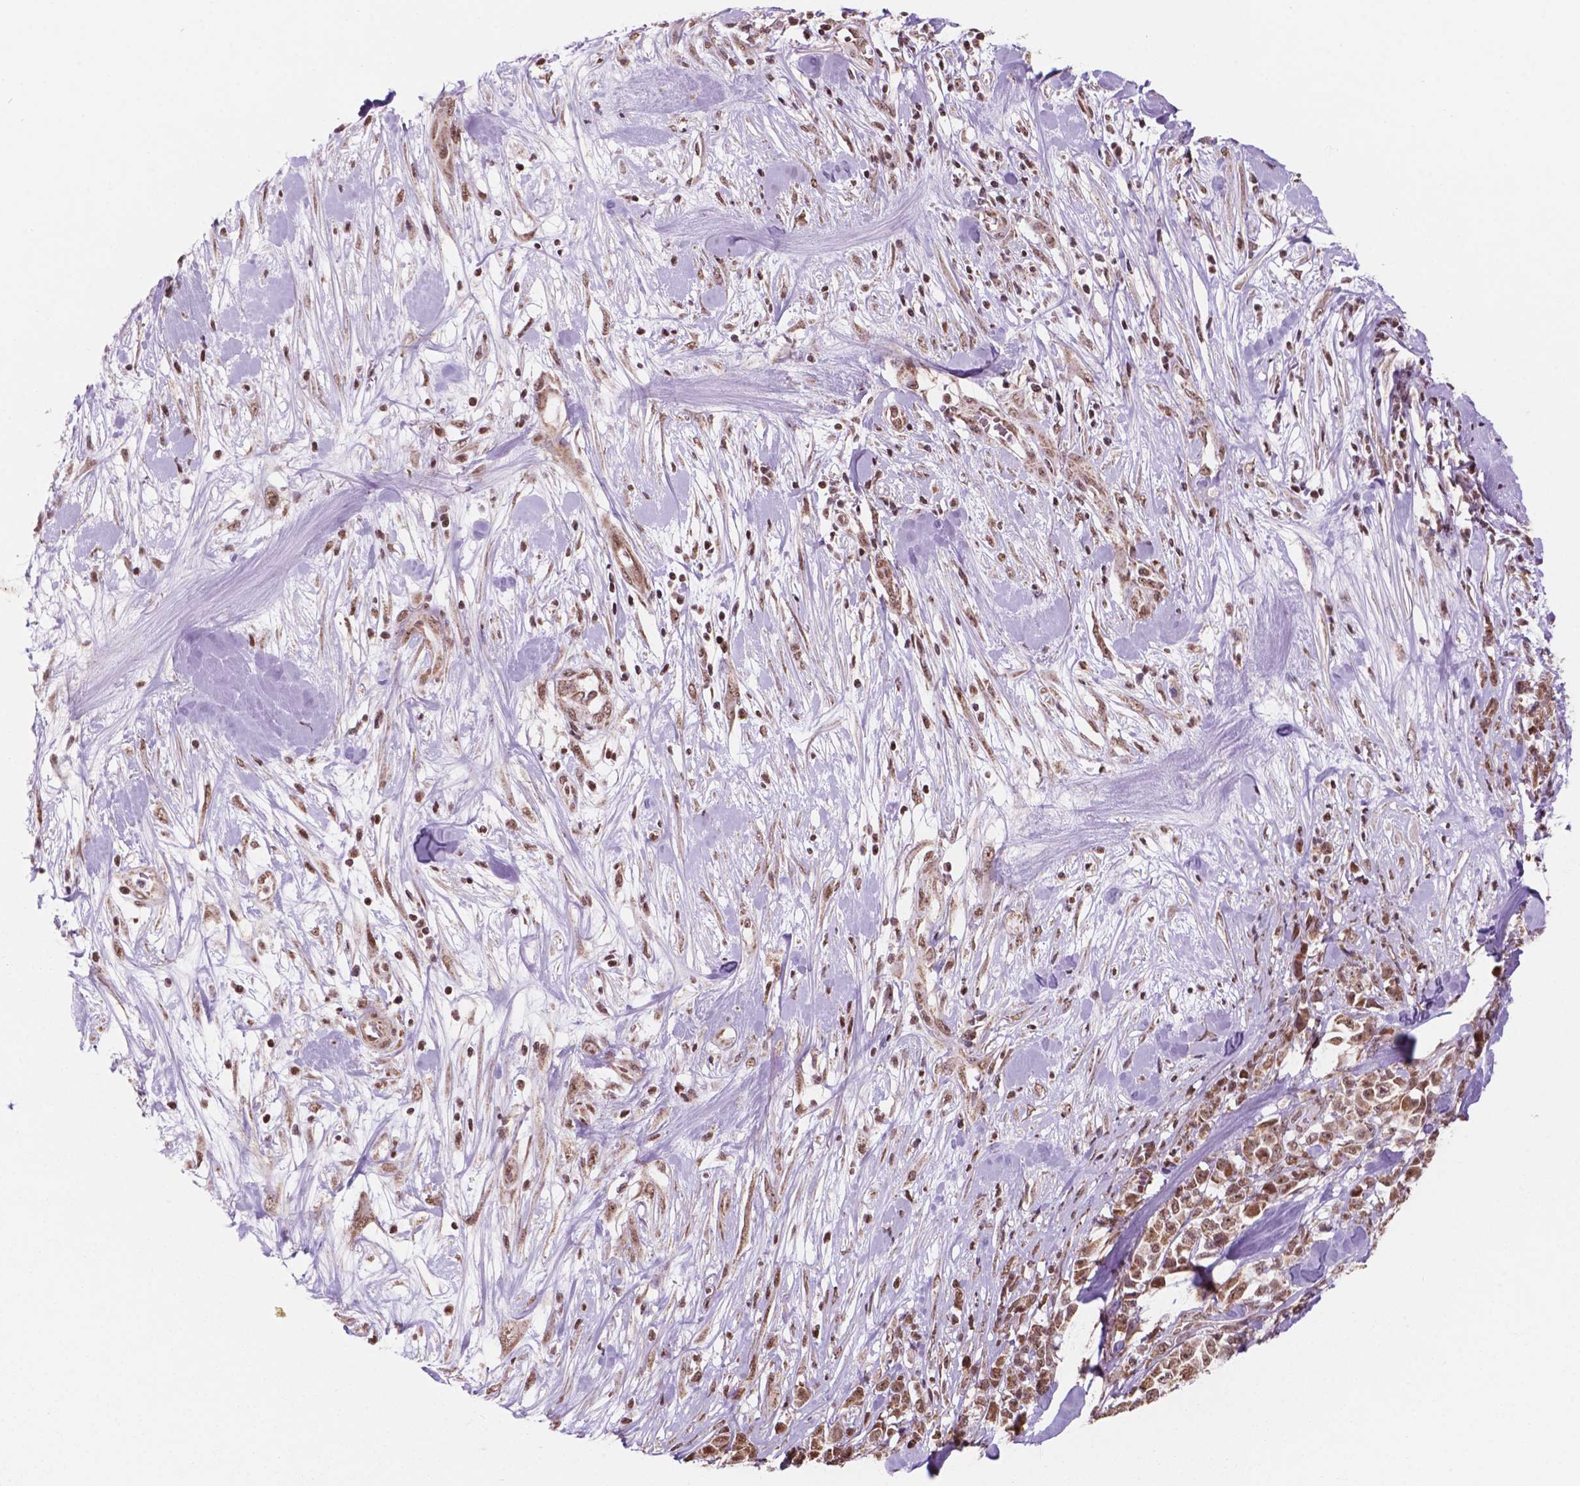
{"staining": {"intensity": "moderate", "quantity": ">75%", "location": "cytoplasmic/membranous,nuclear"}, "tissue": "melanoma", "cell_type": "Tumor cells", "image_type": "cancer", "snomed": [{"axis": "morphology", "description": "Malignant melanoma, Metastatic site"}, {"axis": "topography", "description": "Skin"}], "caption": "Immunohistochemical staining of human malignant melanoma (metastatic site) displays moderate cytoplasmic/membranous and nuclear protein staining in approximately >75% of tumor cells.", "gene": "NDUFA10", "patient": {"sex": "male", "age": 84}}